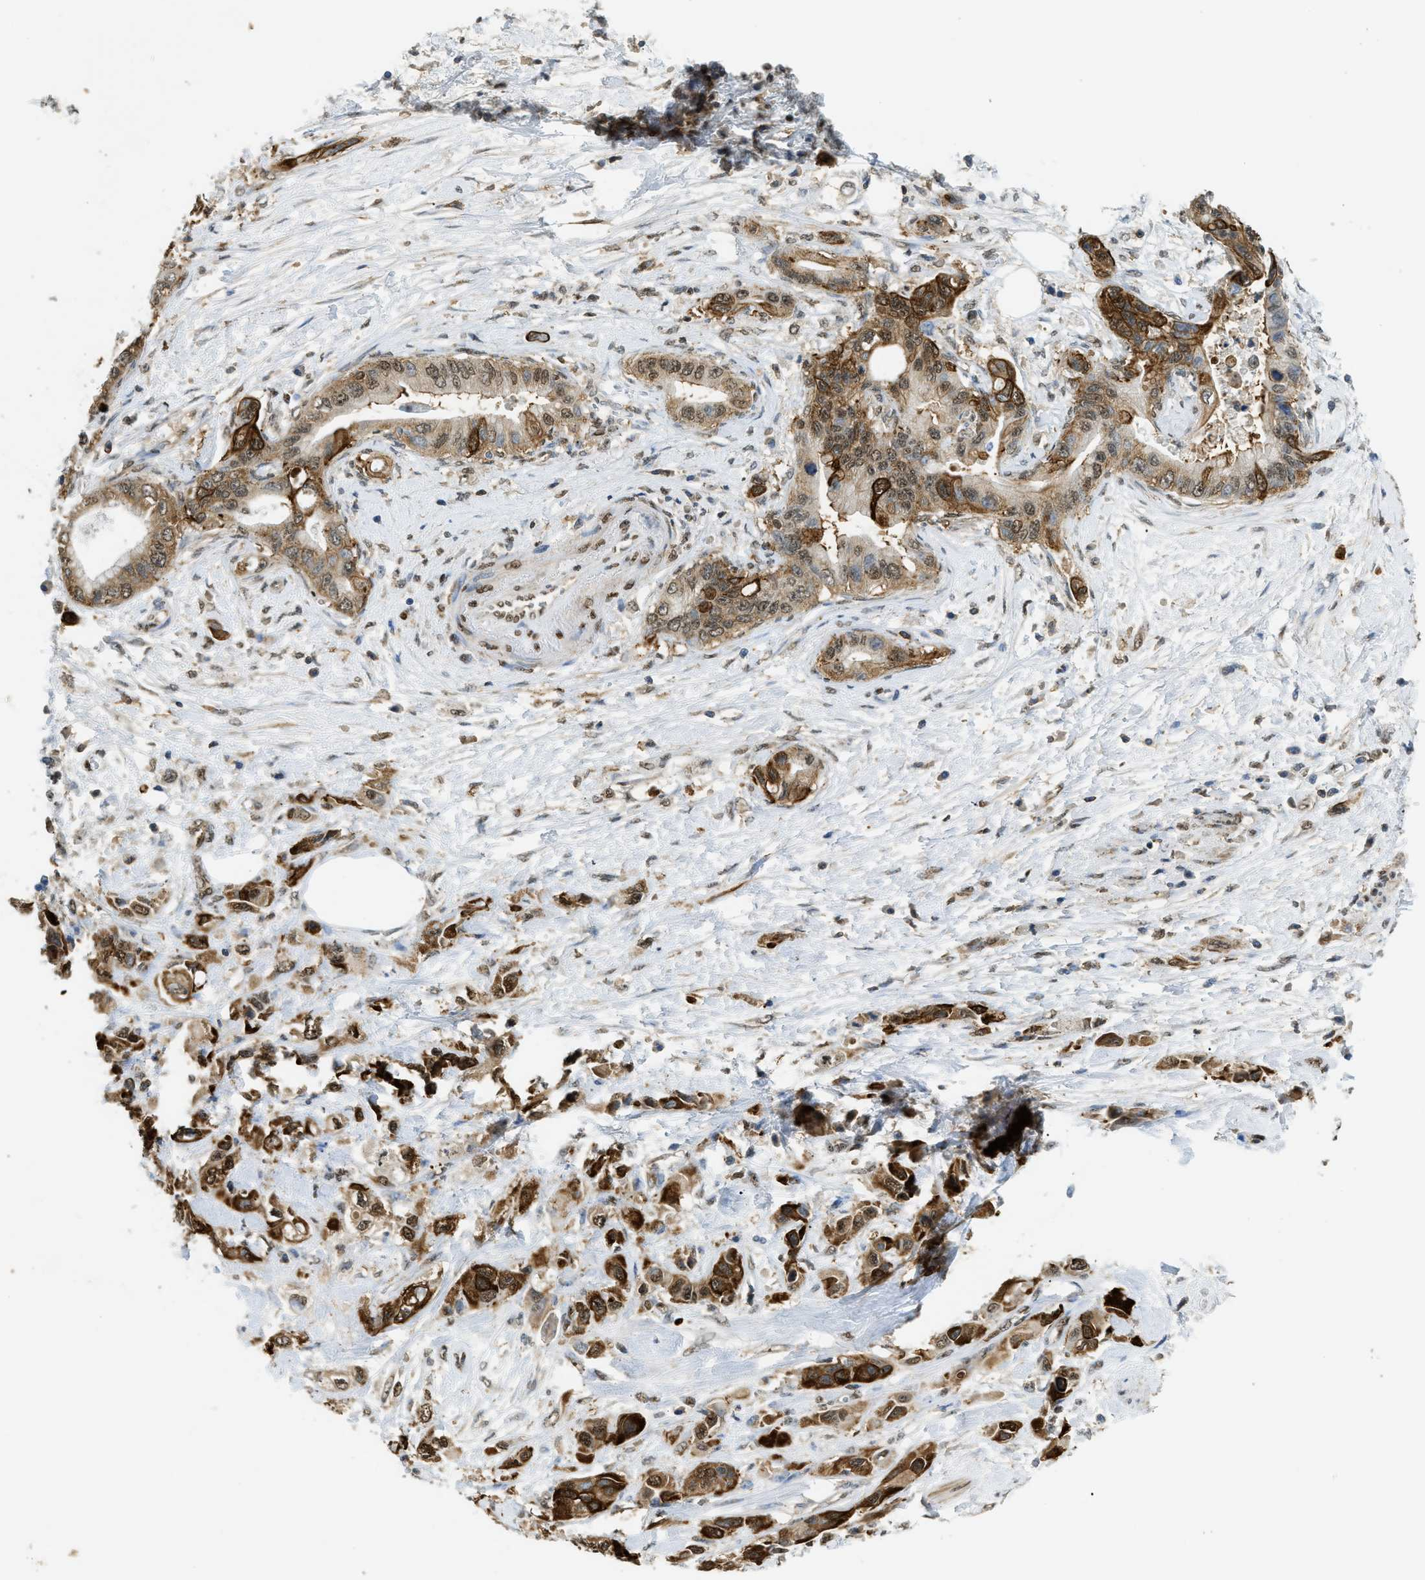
{"staining": {"intensity": "moderate", "quantity": ">75%", "location": "cytoplasmic/membranous,nuclear"}, "tissue": "pancreatic cancer", "cell_type": "Tumor cells", "image_type": "cancer", "snomed": [{"axis": "morphology", "description": "Adenocarcinoma, NOS"}, {"axis": "topography", "description": "Pancreas"}], "caption": "Pancreatic adenocarcinoma was stained to show a protein in brown. There is medium levels of moderate cytoplasmic/membranous and nuclear positivity in approximately >75% of tumor cells. Nuclei are stained in blue.", "gene": "NR5A2", "patient": {"sex": "female", "age": 73}}